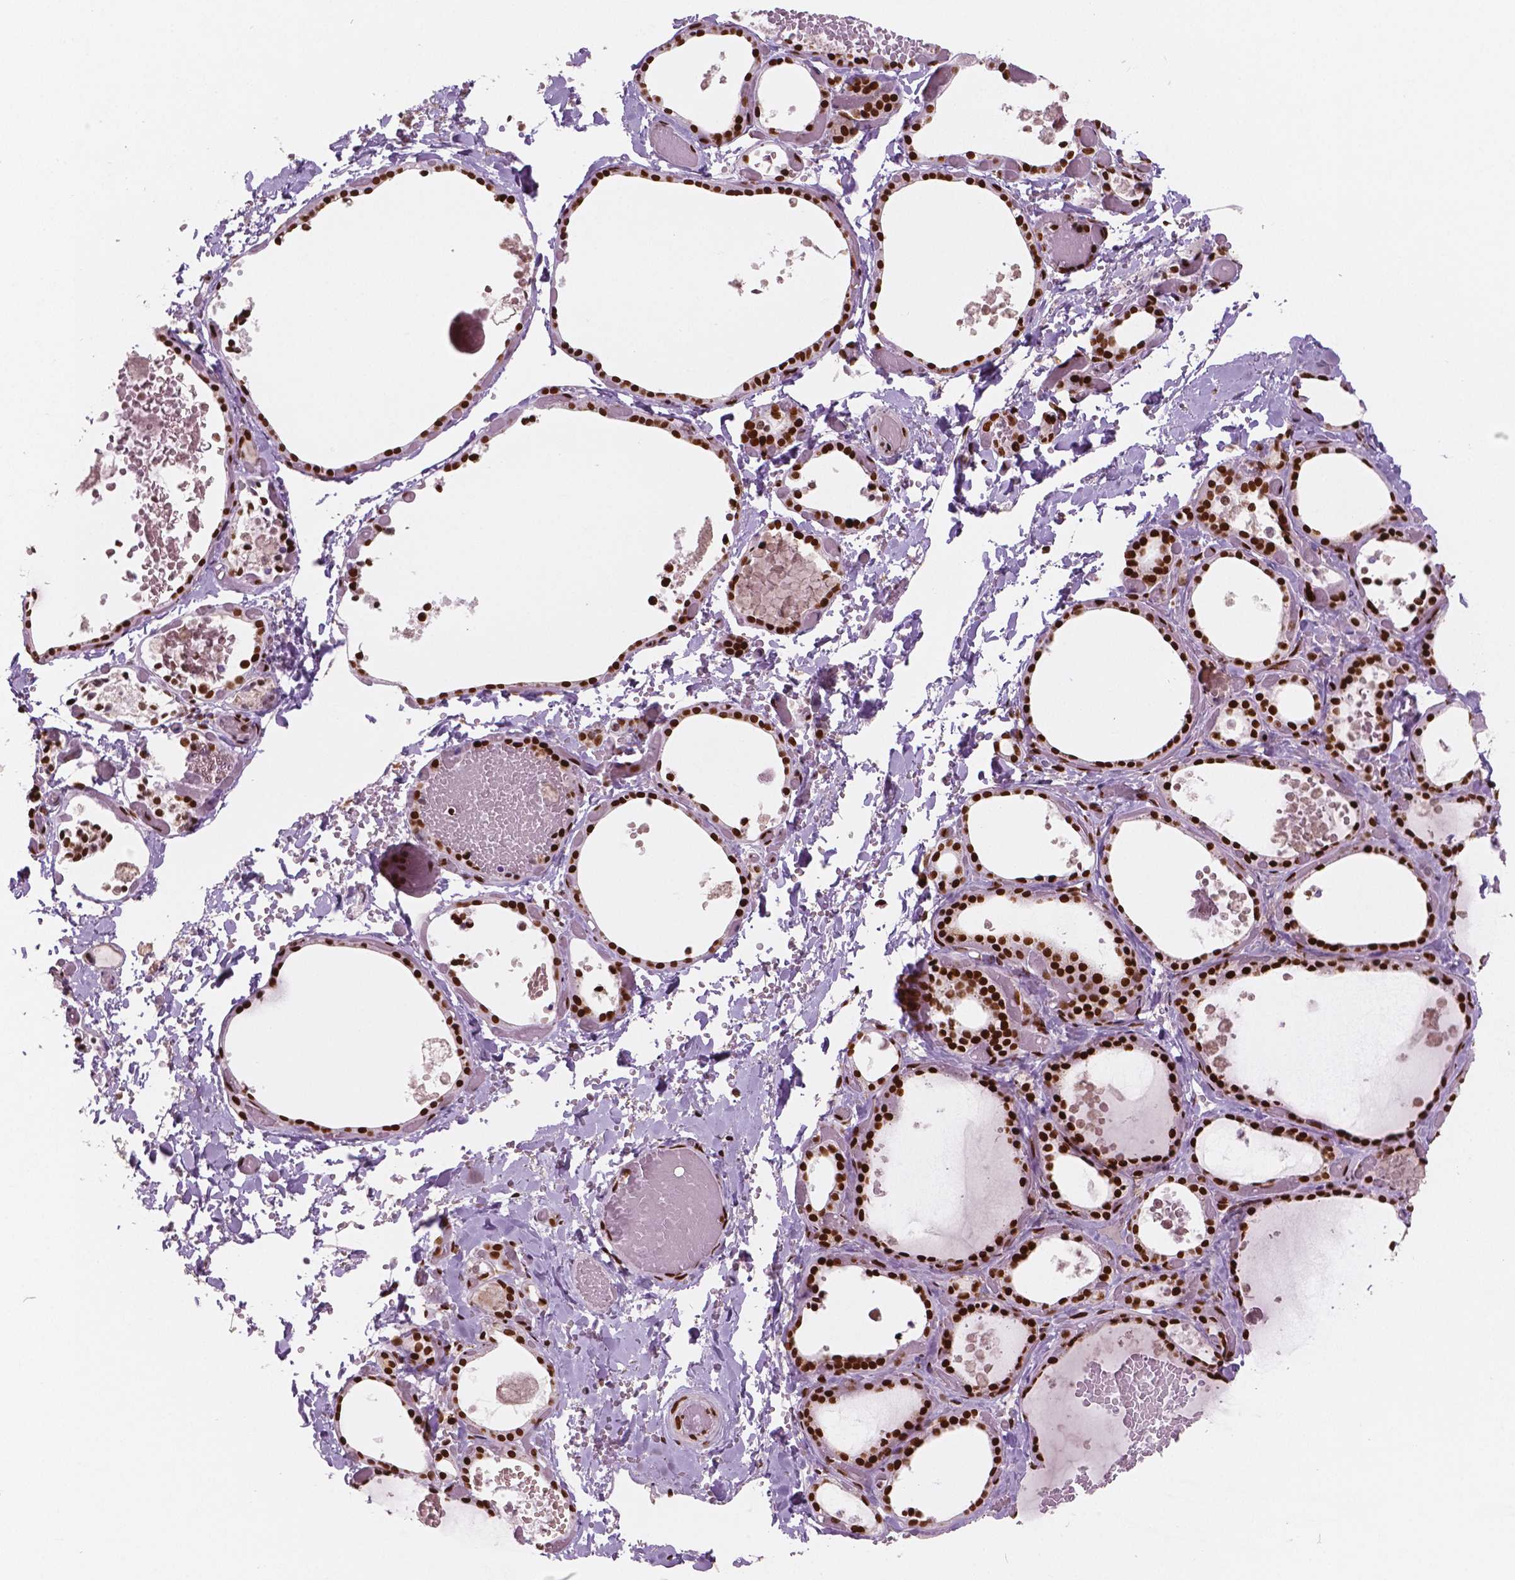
{"staining": {"intensity": "strong", "quantity": ">75%", "location": "nuclear"}, "tissue": "thyroid gland", "cell_type": "Glandular cells", "image_type": "normal", "snomed": [{"axis": "morphology", "description": "Normal tissue, NOS"}, {"axis": "topography", "description": "Thyroid gland"}], "caption": "High-power microscopy captured an immunohistochemistry (IHC) histopathology image of benign thyroid gland, revealing strong nuclear staining in about >75% of glandular cells. The staining was performed using DAB (3,3'-diaminobenzidine) to visualize the protein expression in brown, while the nuclei were stained in blue with hematoxylin (Magnification: 20x).", "gene": "BRD4", "patient": {"sex": "female", "age": 56}}